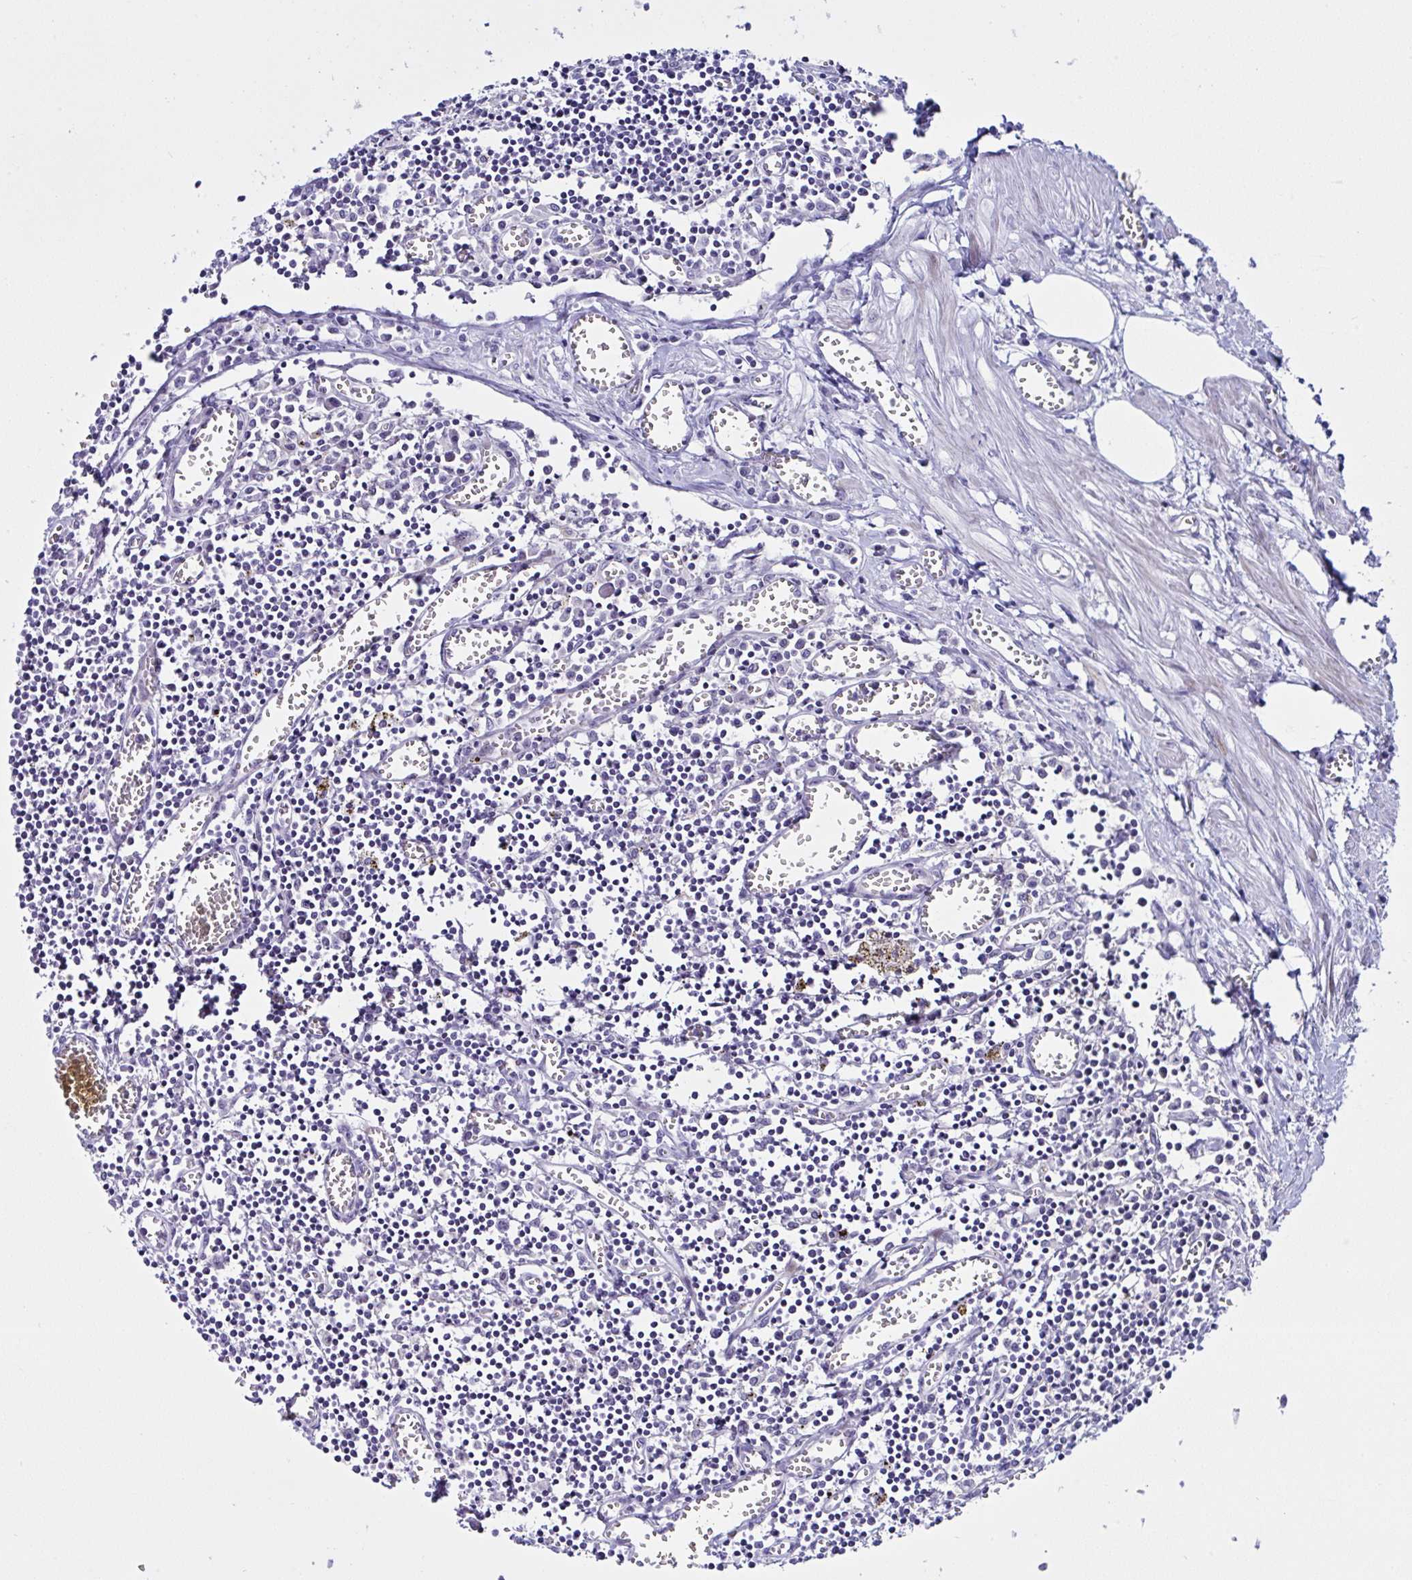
{"staining": {"intensity": "negative", "quantity": "none", "location": "none"}, "tissue": "lymph node", "cell_type": "Germinal center cells", "image_type": "normal", "snomed": [{"axis": "morphology", "description": "Normal tissue, NOS"}, {"axis": "topography", "description": "Lymph node"}], "caption": "Unremarkable lymph node was stained to show a protein in brown. There is no significant staining in germinal center cells. (Stains: DAB (3,3'-diaminobenzidine) IHC with hematoxylin counter stain, Microscopy: brightfield microscopy at high magnification).", "gene": "ZNF713", "patient": {"sex": "male", "age": 66}}